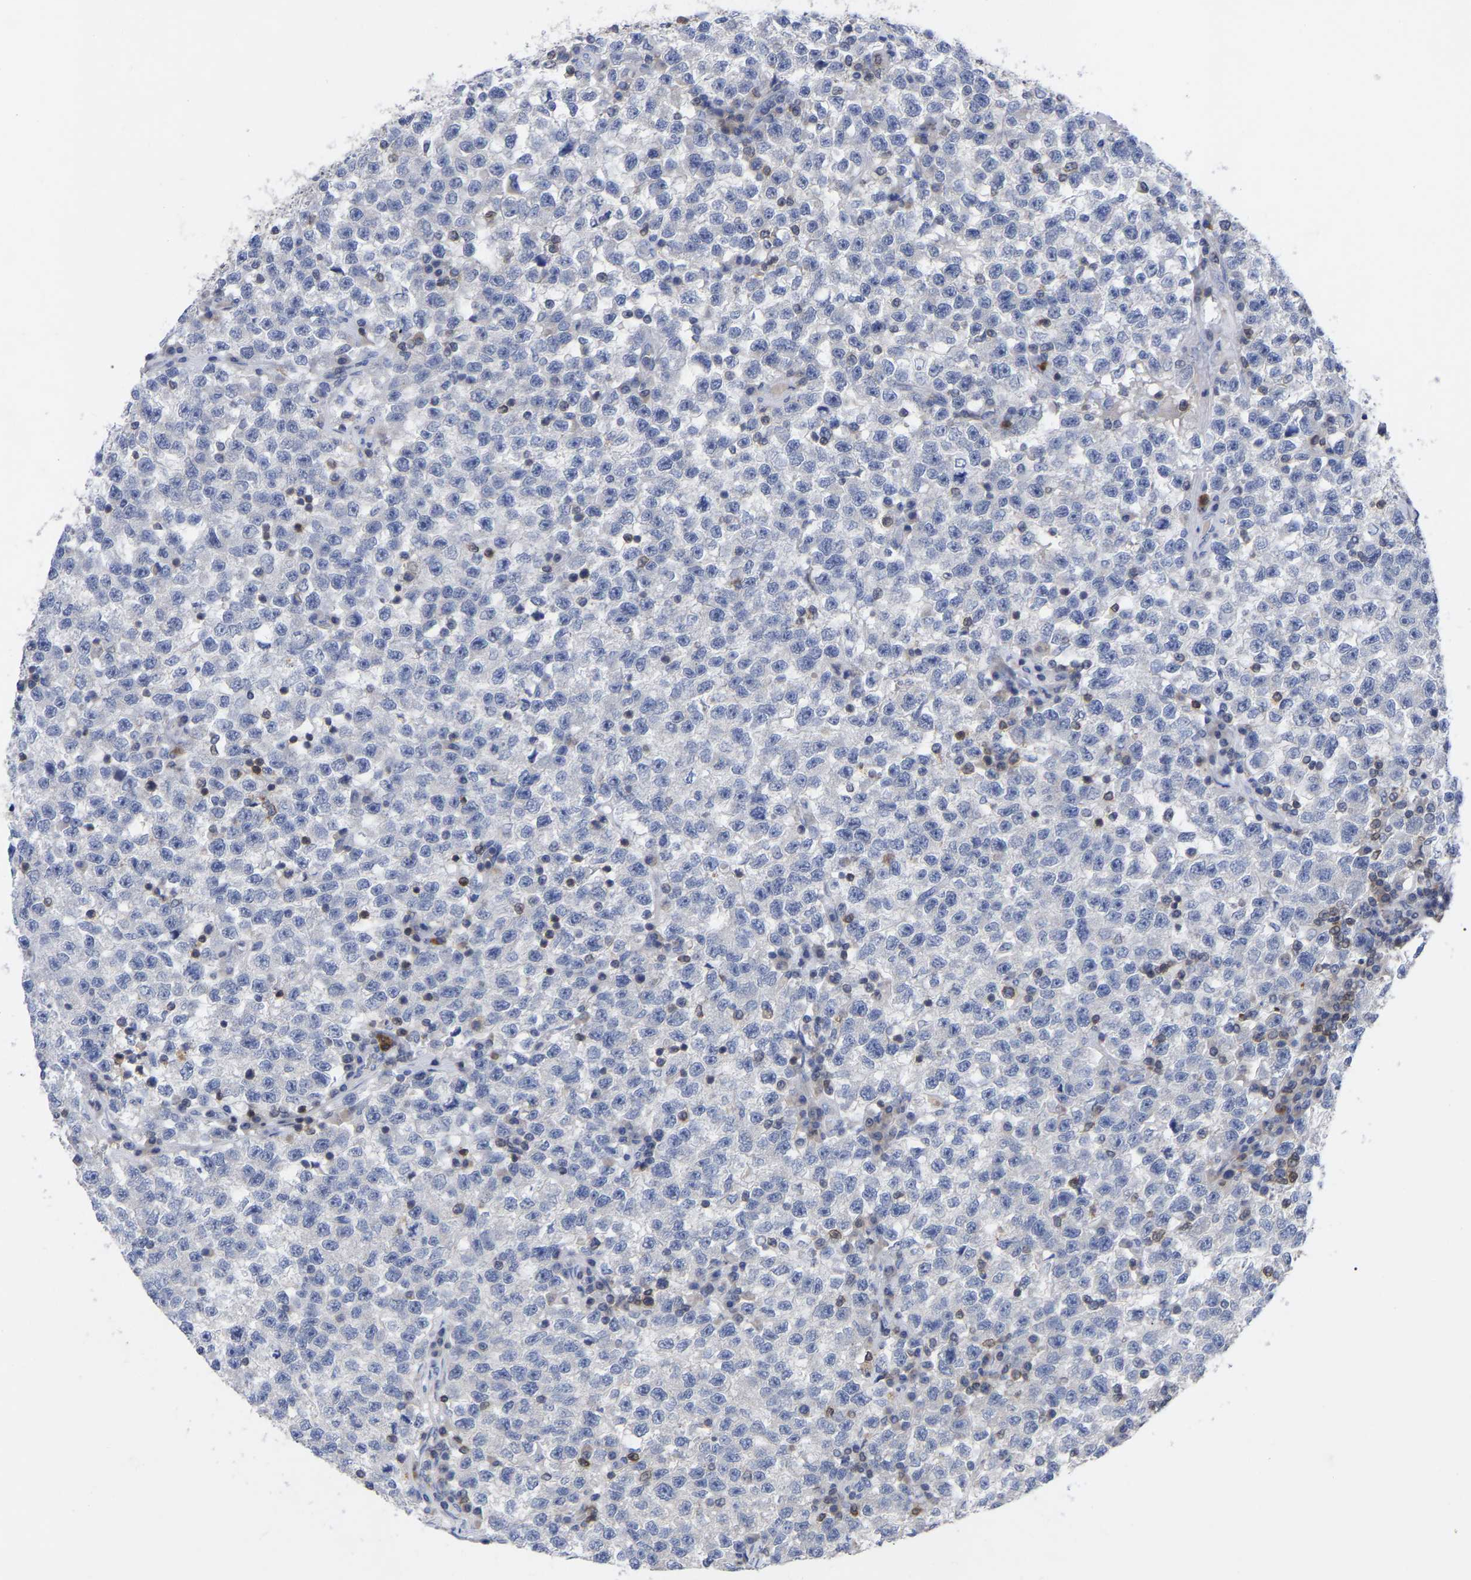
{"staining": {"intensity": "negative", "quantity": "none", "location": "none"}, "tissue": "testis cancer", "cell_type": "Tumor cells", "image_type": "cancer", "snomed": [{"axis": "morphology", "description": "Seminoma, NOS"}, {"axis": "topography", "description": "Testis"}], "caption": "Human testis cancer stained for a protein using immunohistochemistry displays no expression in tumor cells.", "gene": "PTPN7", "patient": {"sex": "male", "age": 22}}